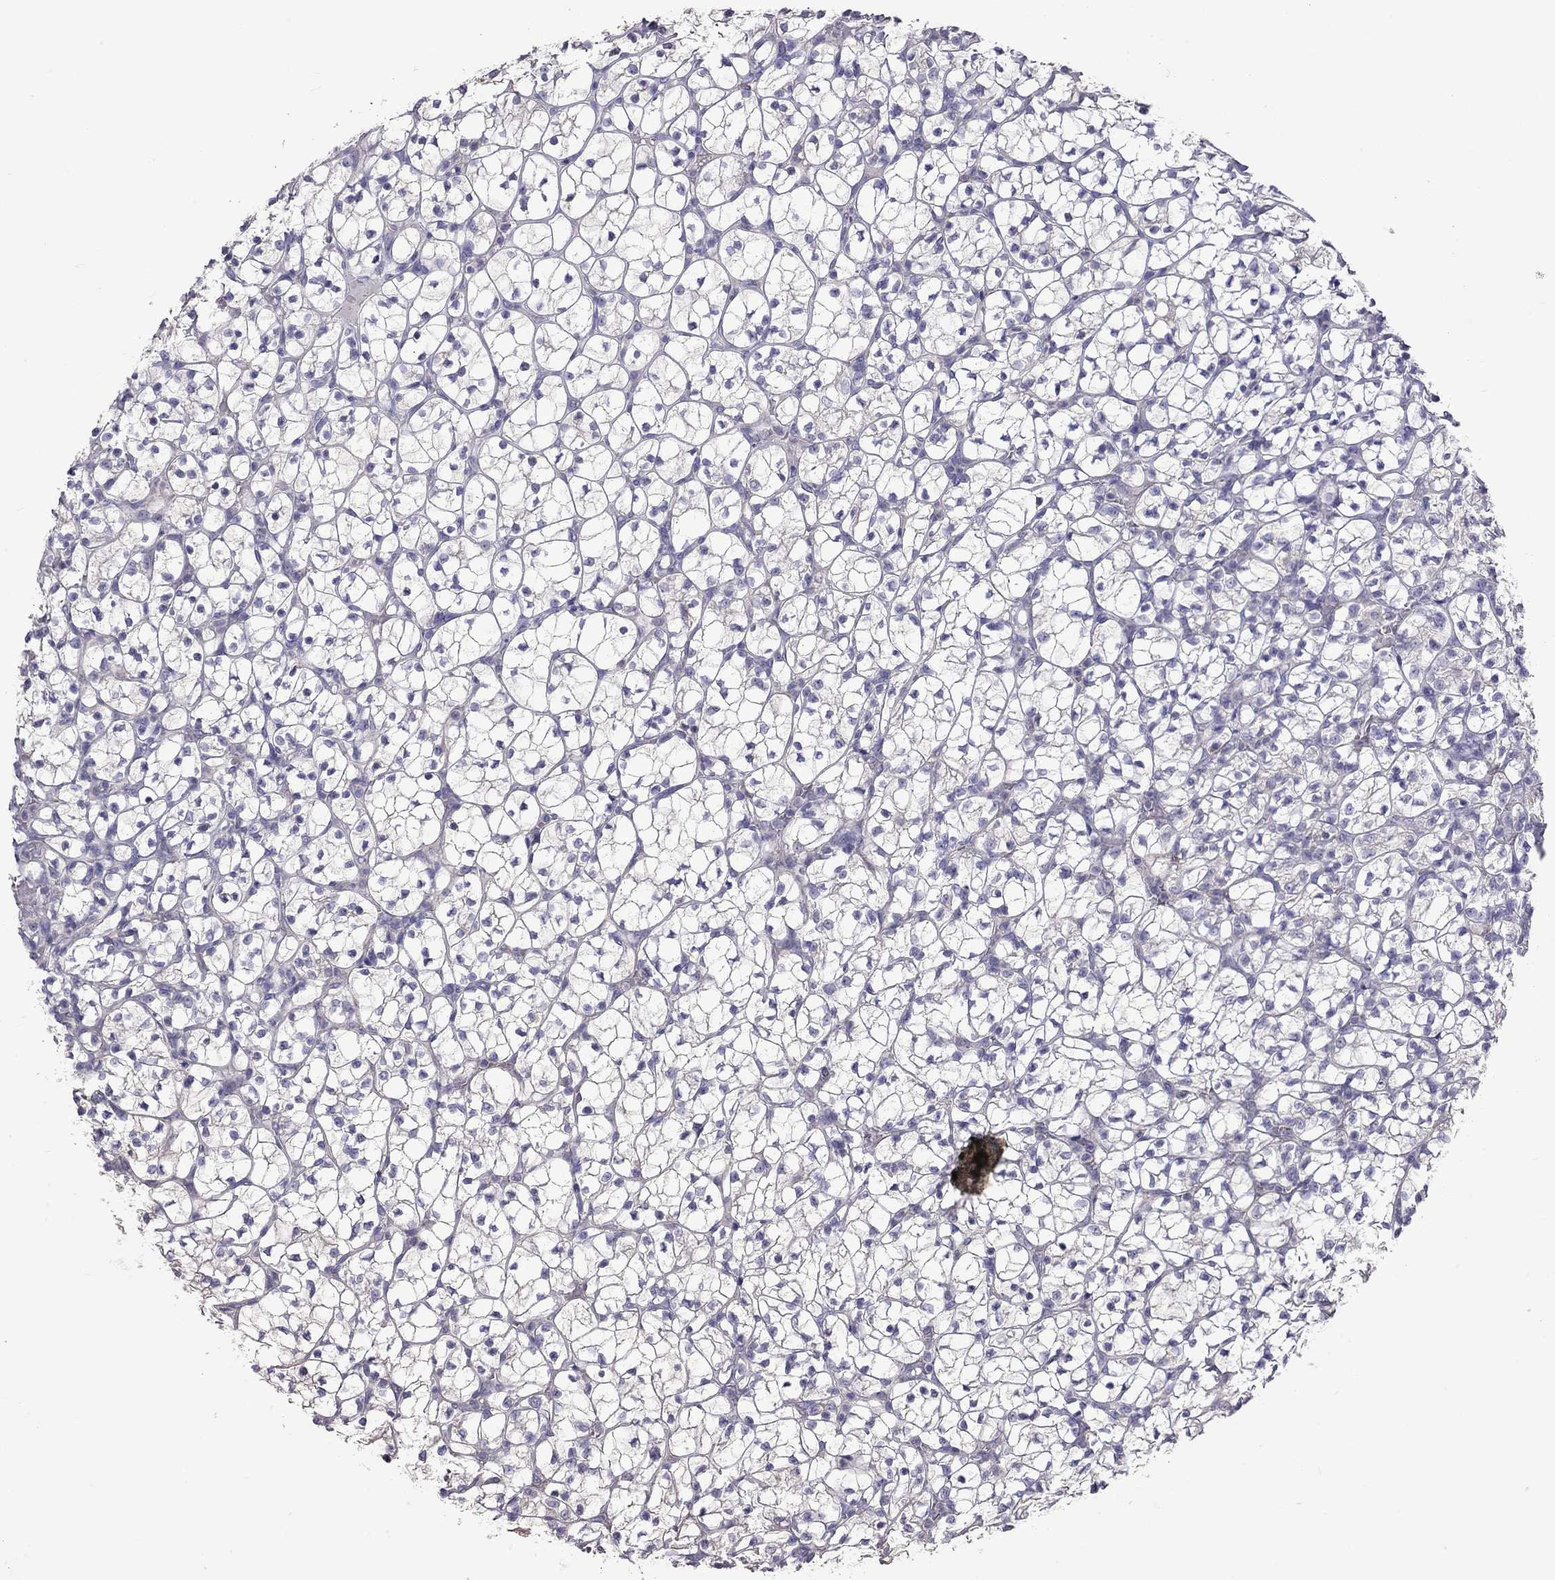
{"staining": {"intensity": "negative", "quantity": "none", "location": "none"}, "tissue": "renal cancer", "cell_type": "Tumor cells", "image_type": "cancer", "snomed": [{"axis": "morphology", "description": "Adenocarcinoma, NOS"}, {"axis": "topography", "description": "Kidney"}], "caption": "Renal adenocarcinoma was stained to show a protein in brown. There is no significant expression in tumor cells.", "gene": "FEZ1", "patient": {"sex": "female", "age": 89}}